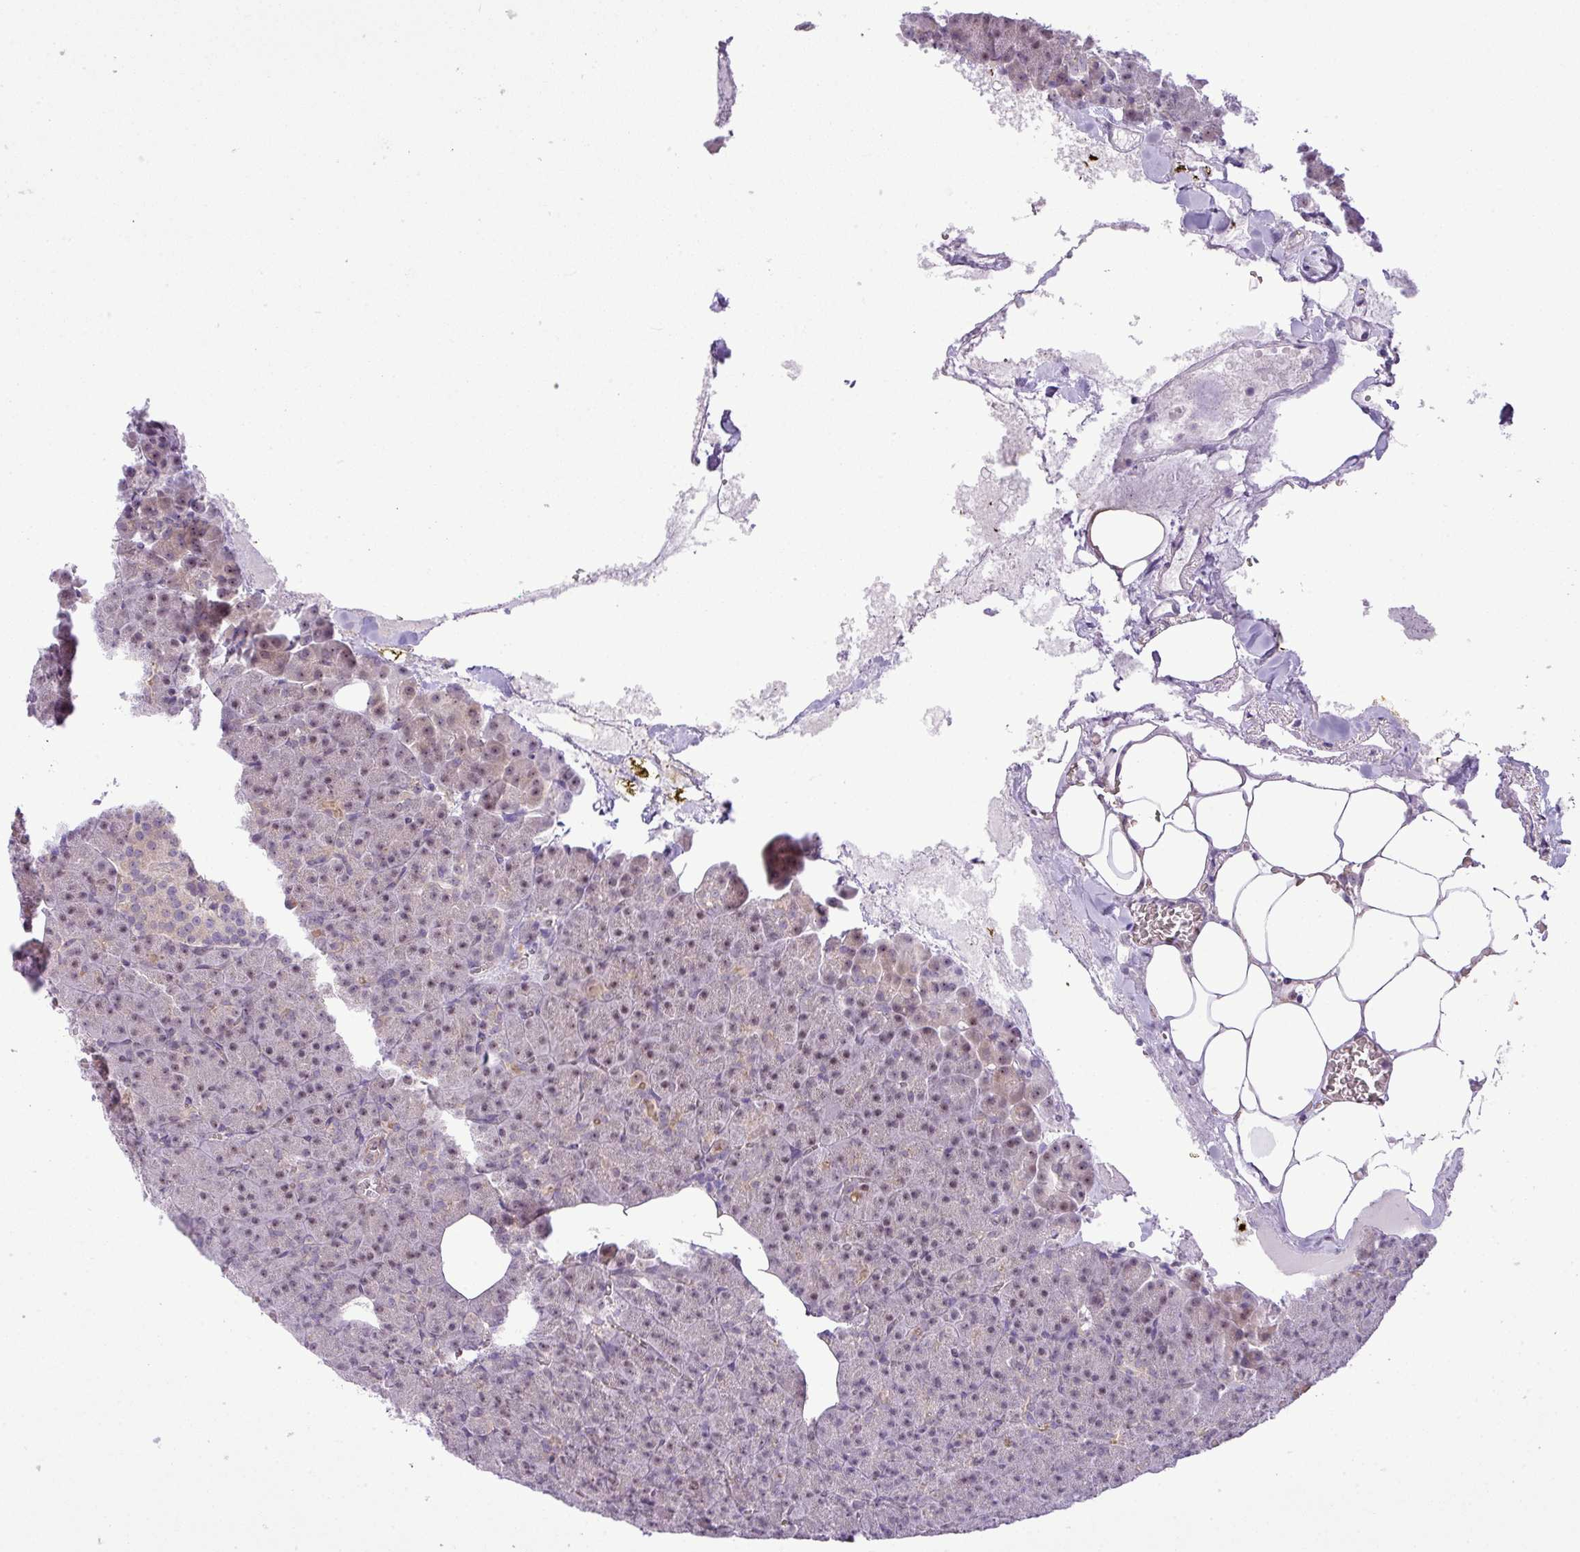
{"staining": {"intensity": "strong", "quantity": "25%-75%", "location": "nuclear"}, "tissue": "pancreas", "cell_type": "Exocrine glandular cells", "image_type": "normal", "snomed": [{"axis": "morphology", "description": "Normal tissue, NOS"}, {"axis": "topography", "description": "Pancreas"}], "caption": "Immunohistochemistry staining of normal pancreas, which displays high levels of strong nuclear expression in about 25%-75% of exocrine glandular cells indicating strong nuclear protein staining. The staining was performed using DAB (3,3'-diaminobenzidine) (brown) for protein detection and nuclei were counterstained in hematoxylin (blue).", "gene": "MAK16", "patient": {"sex": "female", "age": 74}}